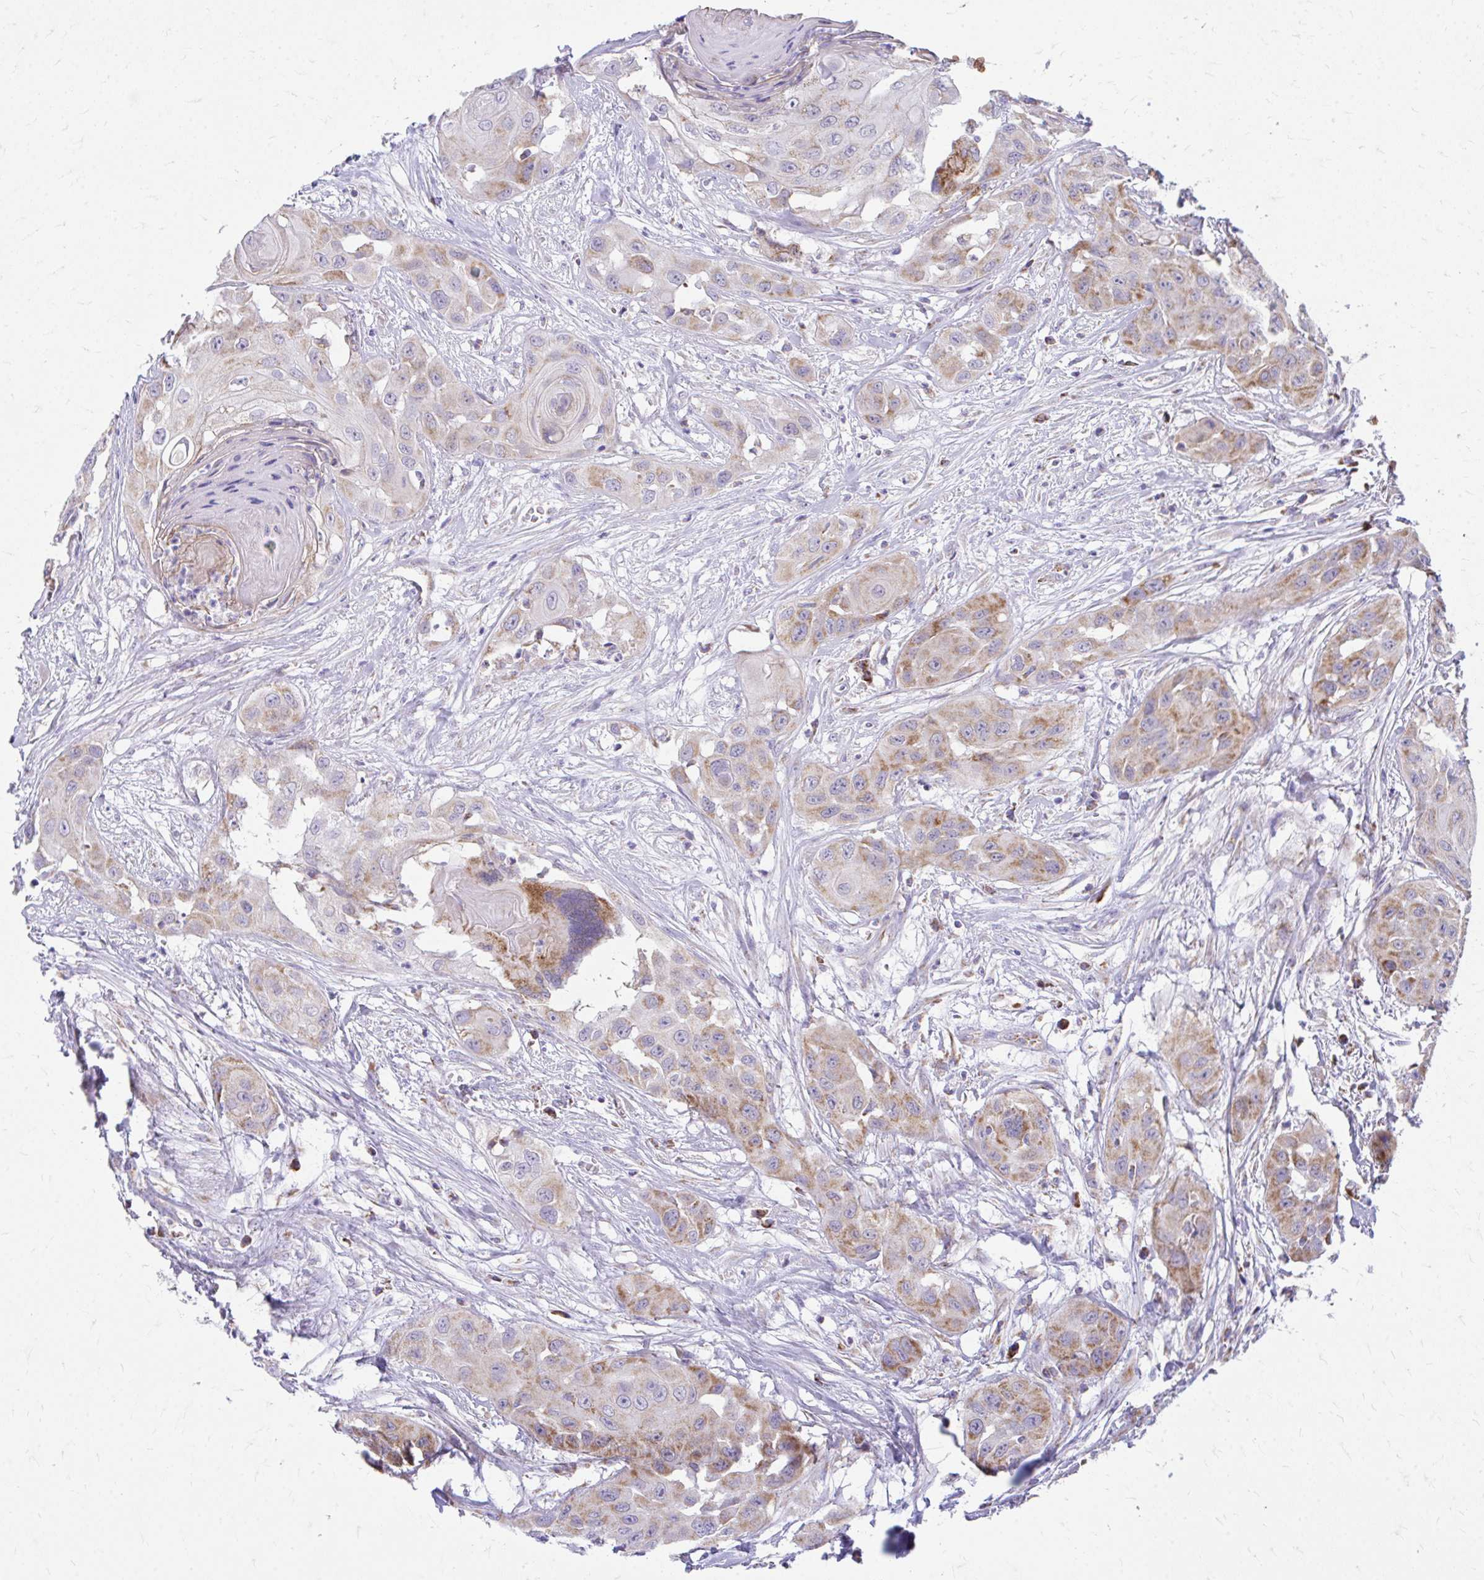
{"staining": {"intensity": "moderate", "quantity": ">75%", "location": "cytoplasmic/membranous"}, "tissue": "head and neck cancer", "cell_type": "Tumor cells", "image_type": "cancer", "snomed": [{"axis": "morphology", "description": "Squamous cell carcinoma, NOS"}, {"axis": "topography", "description": "Head-Neck"}], "caption": "IHC (DAB) staining of squamous cell carcinoma (head and neck) reveals moderate cytoplasmic/membranous protein positivity in approximately >75% of tumor cells. Using DAB (3,3'-diaminobenzidine) (brown) and hematoxylin (blue) stains, captured at high magnification using brightfield microscopy.", "gene": "MRPL19", "patient": {"sex": "male", "age": 83}}